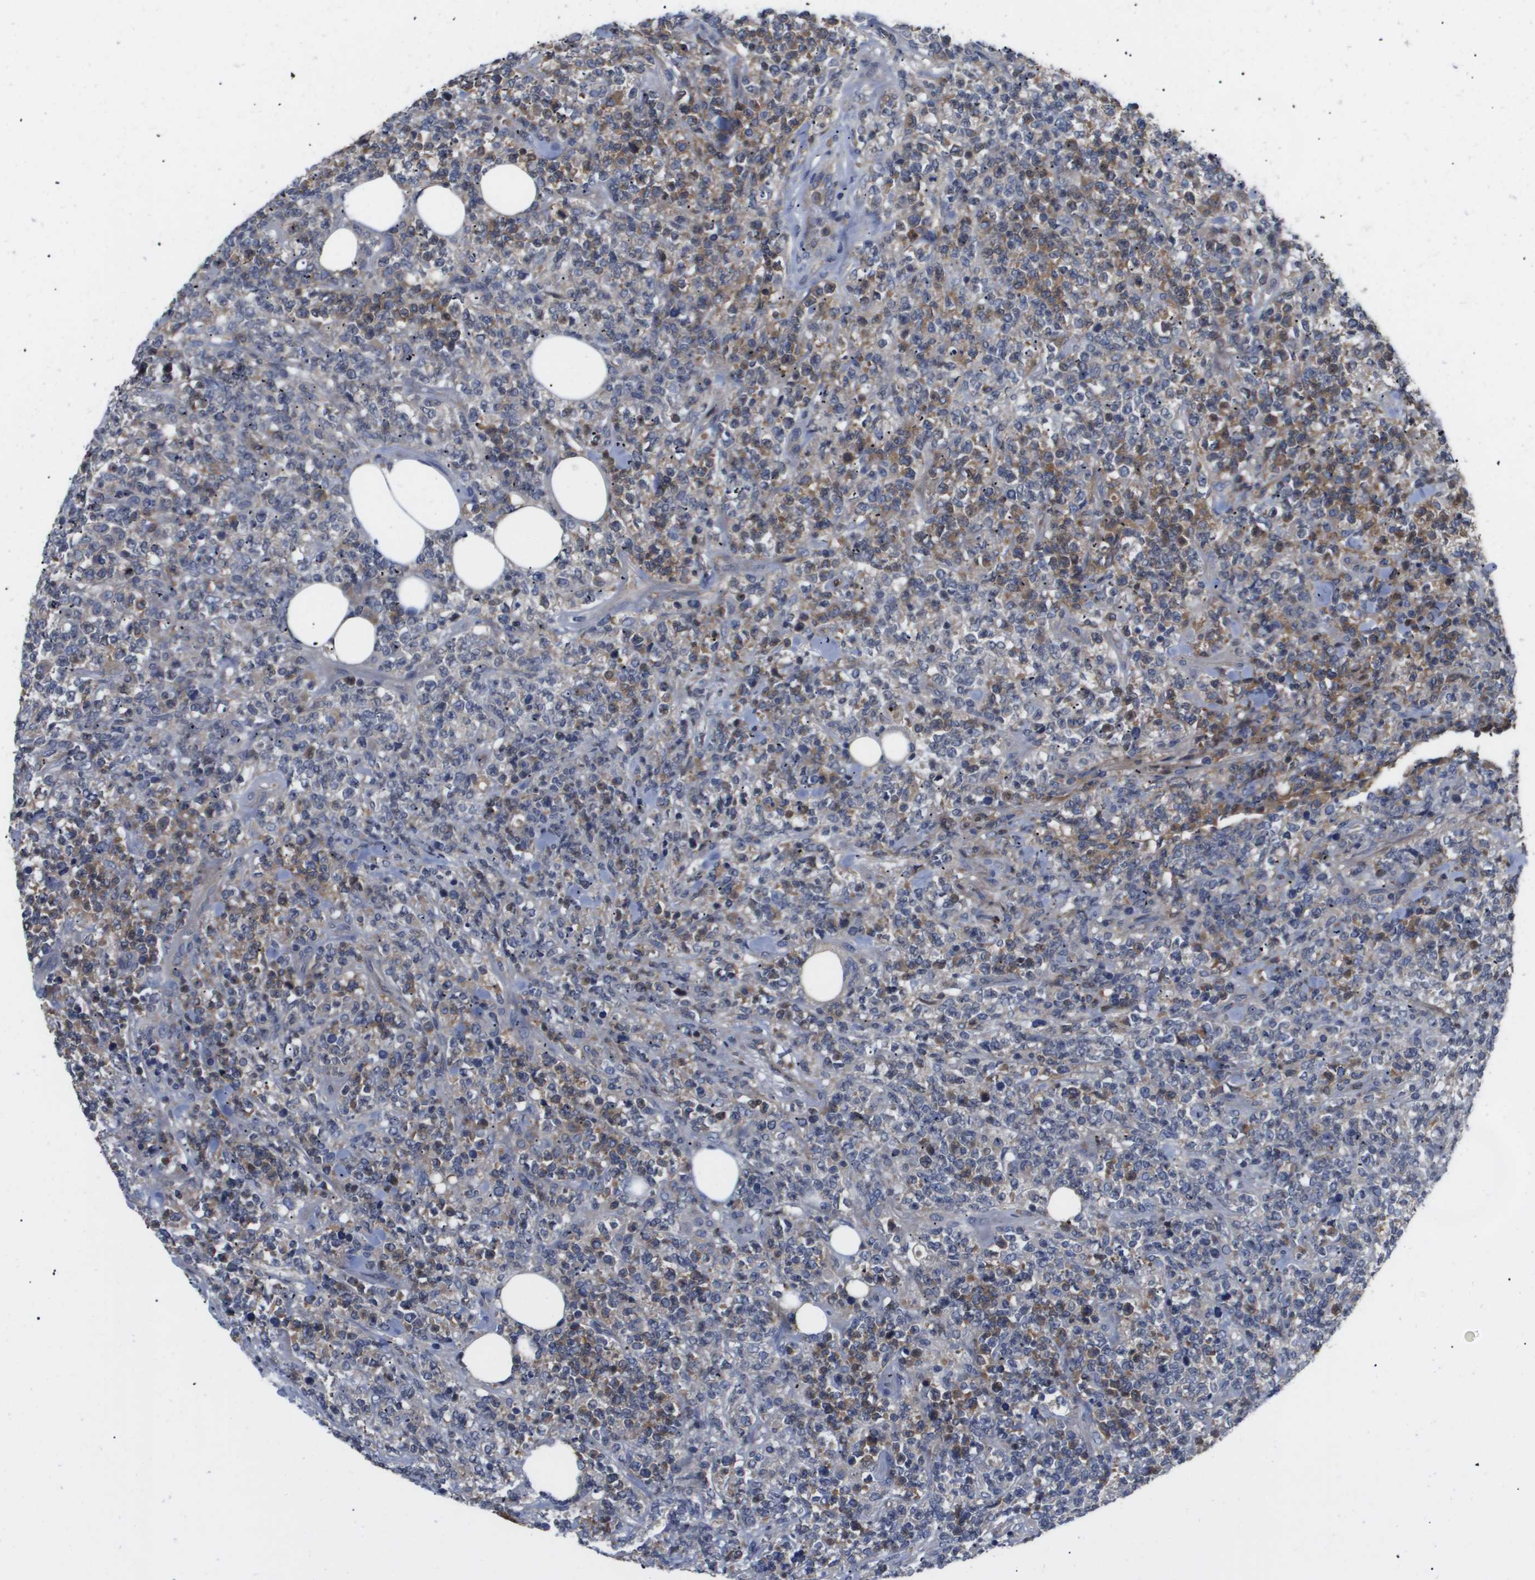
{"staining": {"intensity": "moderate", "quantity": "<25%", "location": "cytoplasmic/membranous"}, "tissue": "lymphoma", "cell_type": "Tumor cells", "image_type": "cancer", "snomed": [{"axis": "morphology", "description": "Malignant lymphoma, non-Hodgkin's type, High grade"}, {"axis": "topography", "description": "Soft tissue"}], "caption": "Lymphoma stained for a protein reveals moderate cytoplasmic/membranous positivity in tumor cells. Nuclei are stained in blue.", "gene": "SERPINA6", "patient": {"sex": "male", "age": 18}}